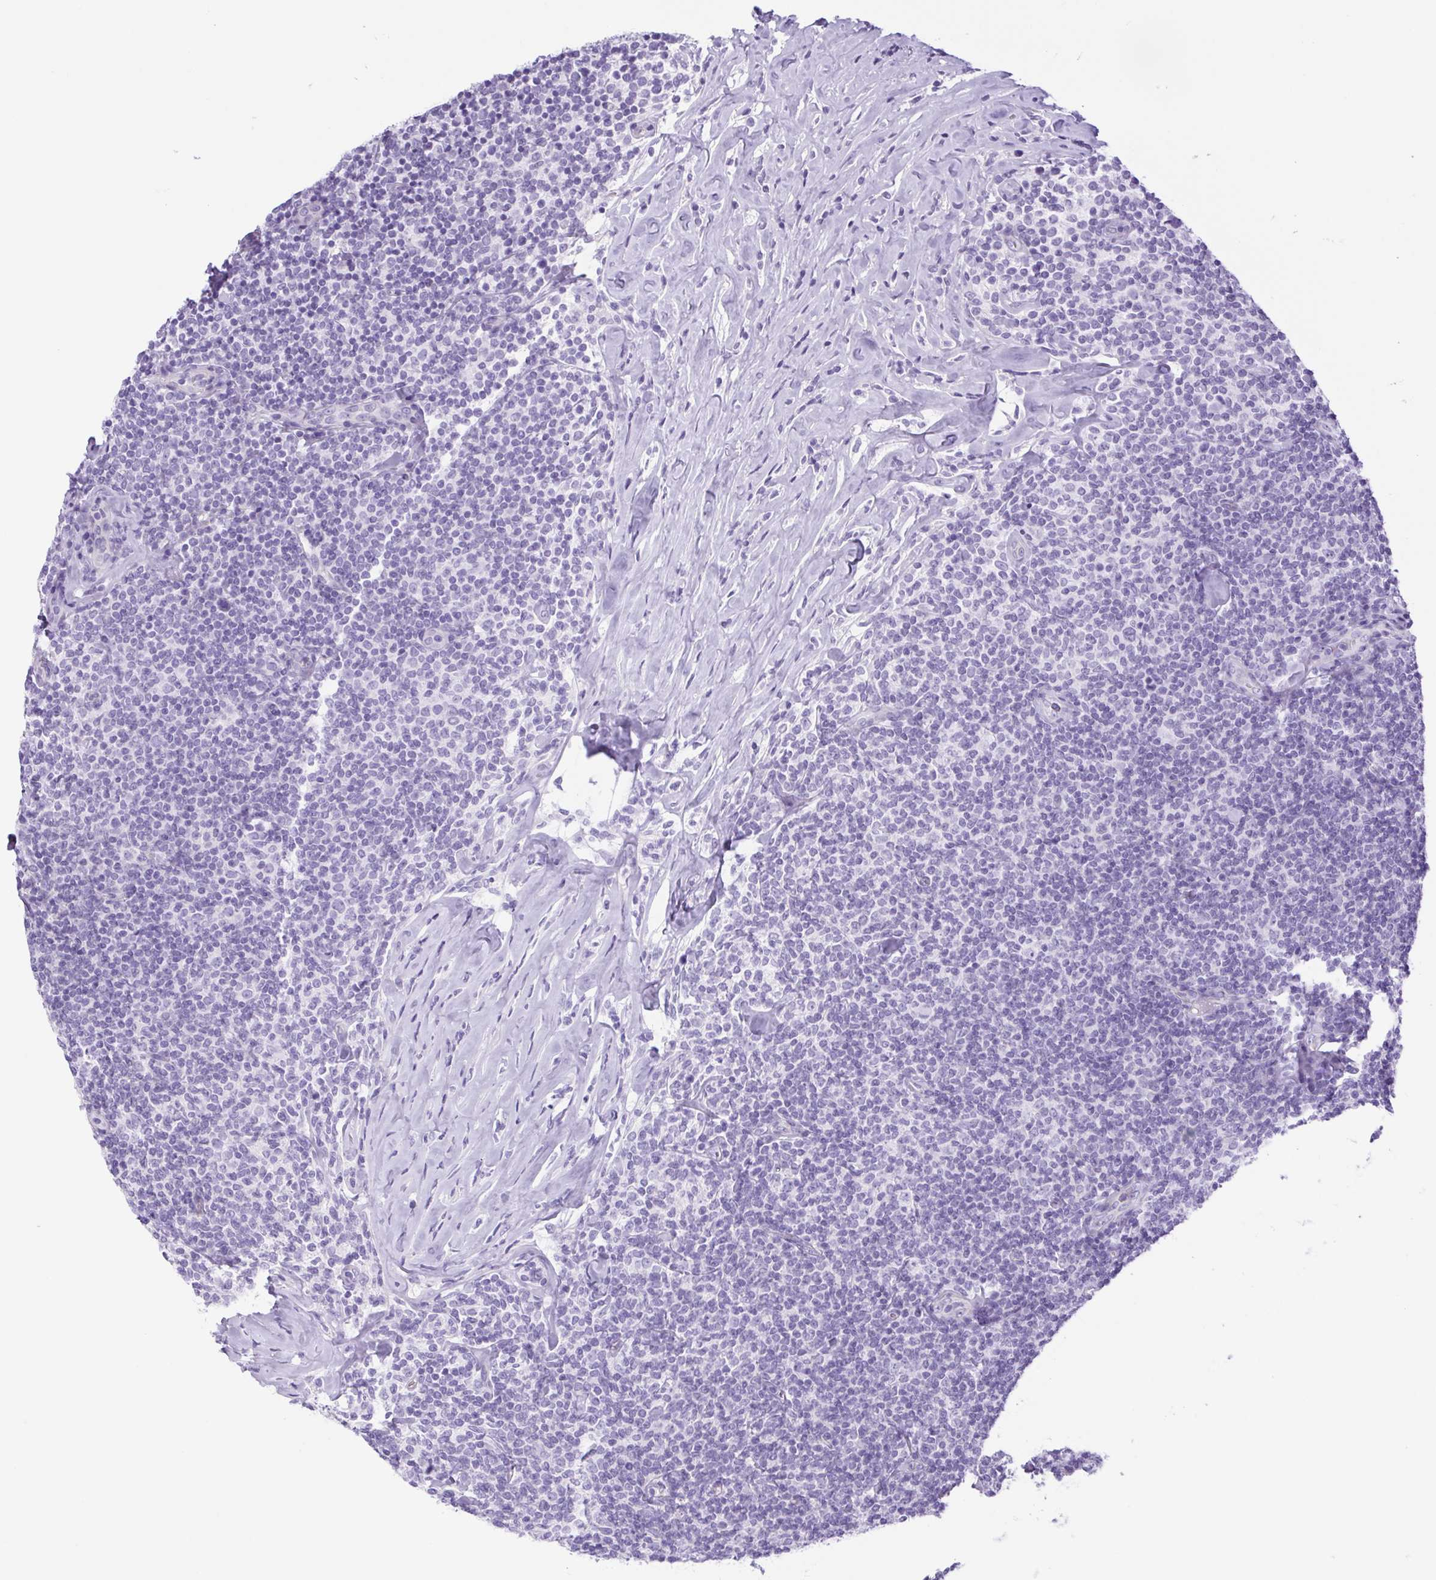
{"staining": {"intensity": "negative", "quantity": "none", "location": "none"}, "tissue": "lymphoma", "cell_type": "Tumor cells", "image_type": "cancer", "snomed": [{"axis": "morphology", "description": "Malignant lymphoma, non-Hodgkin's type, Low grade"}, {"axis": "topography", "description": "Lymph node"}], "caption": "IHC of human low-grade malignant lymphoma, non-Hodgkin's type shows no expression in tumor cells. (Immunohistochemistry, brightfield microscopy, high magnification).", "gene": "CDSN", "patient": {"sex": "female", "age": 56}}